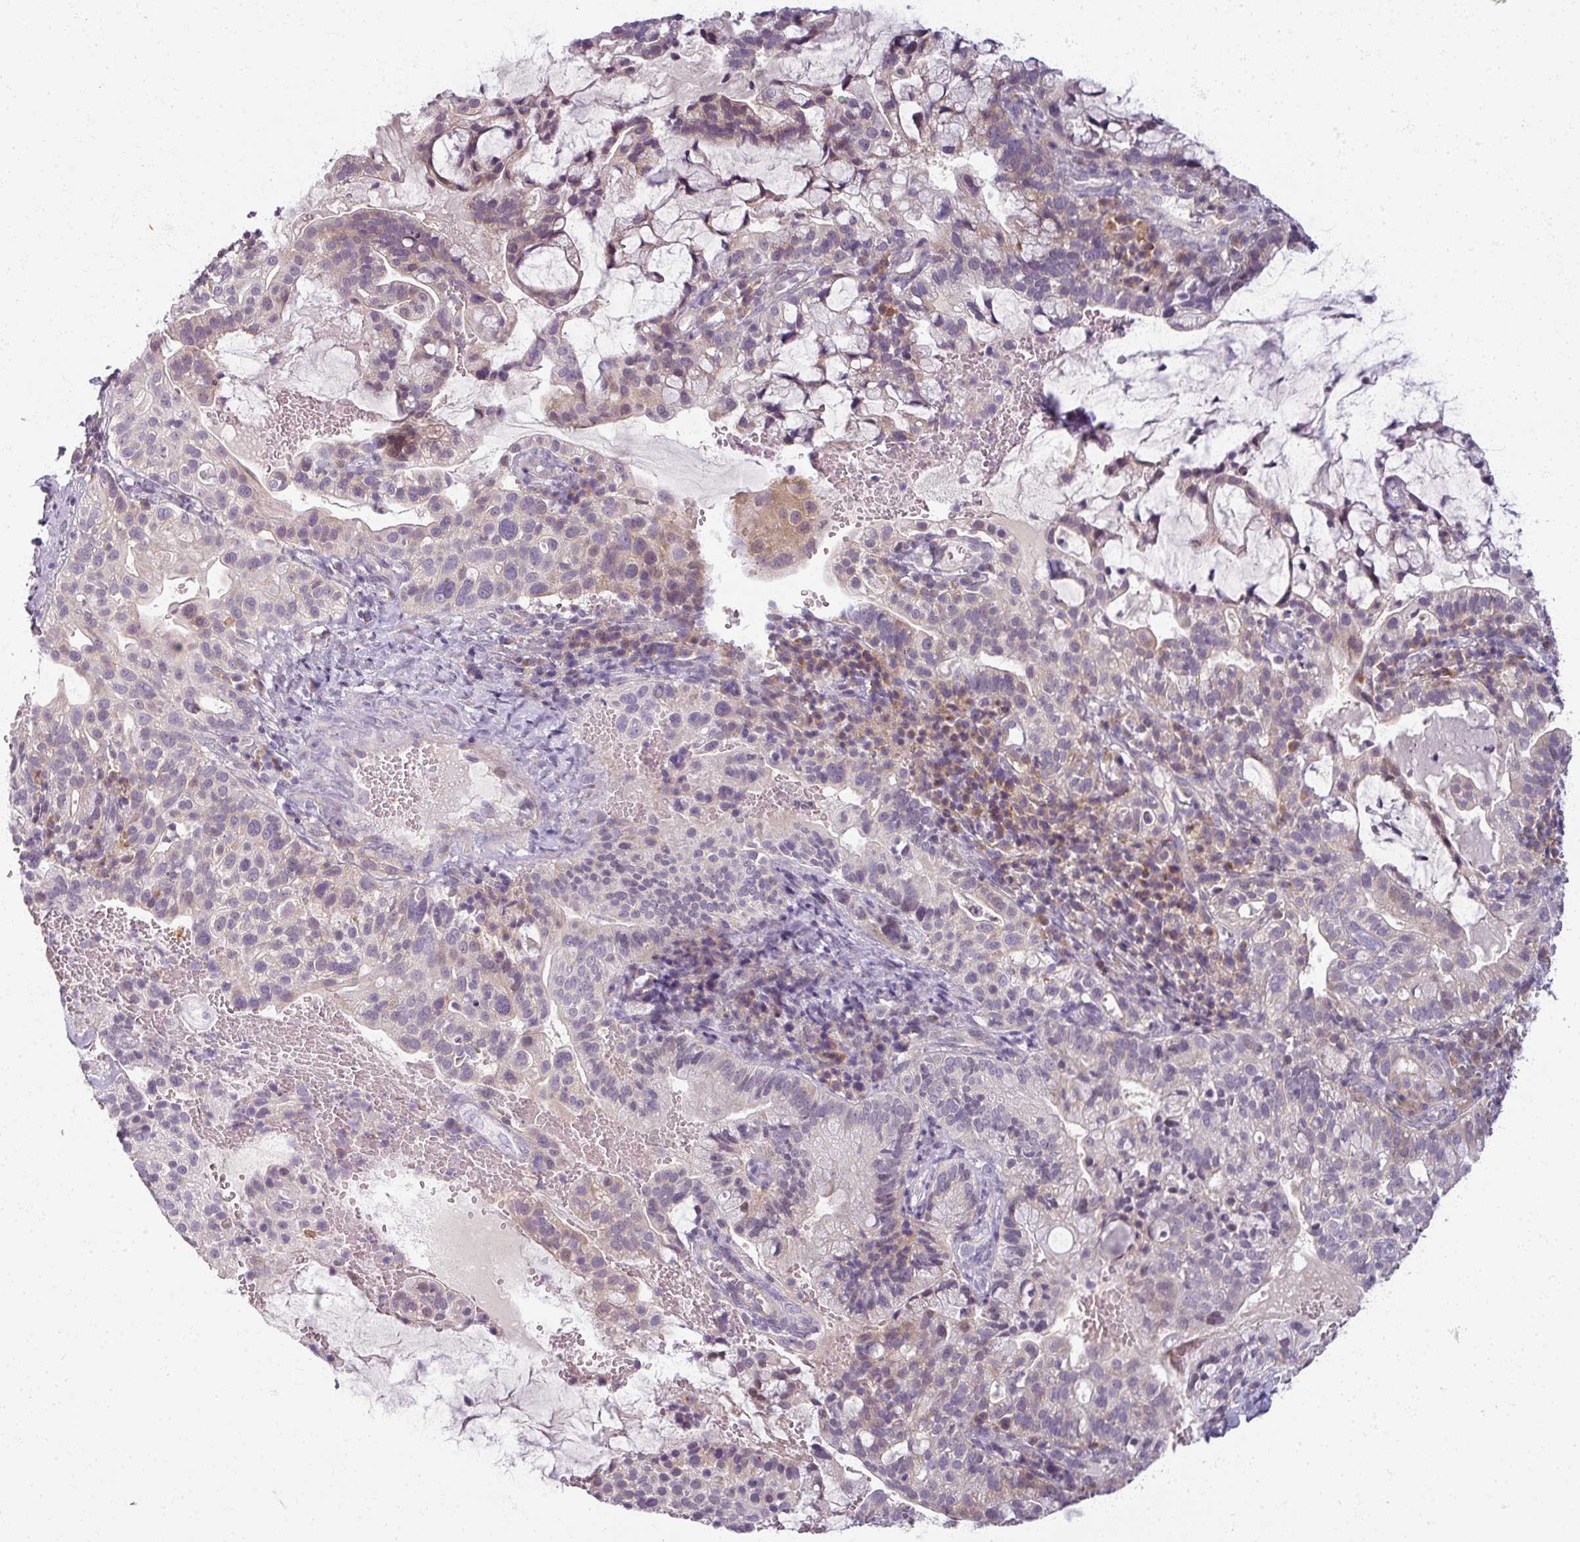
{"staining": {"intensity": "weak", "quantity": "<25%", "location": "cytoplasmic/membranous"}, "tissue": "cervical cancer", "cell_type": "Tumor cells", "image_type": "cancer", "snomed": [{"axis": "morphology", "description": "Adenocarcinoma, NOS"}, {"axis": "topography", "description": "Cervix"}], "caption": "High magnification brightfield microscopy of cervical adenocarcinoma stained with DAB (3,3'-diaminobenzidine) (brown) and counterstained with hematoxylin (blue): tumor cells show no significant positivity. (Immunohistochemistry, brightfield microscopy, high magnification).", "gene": "MYMK", "patient": {"sex": "female", "age": 41}}